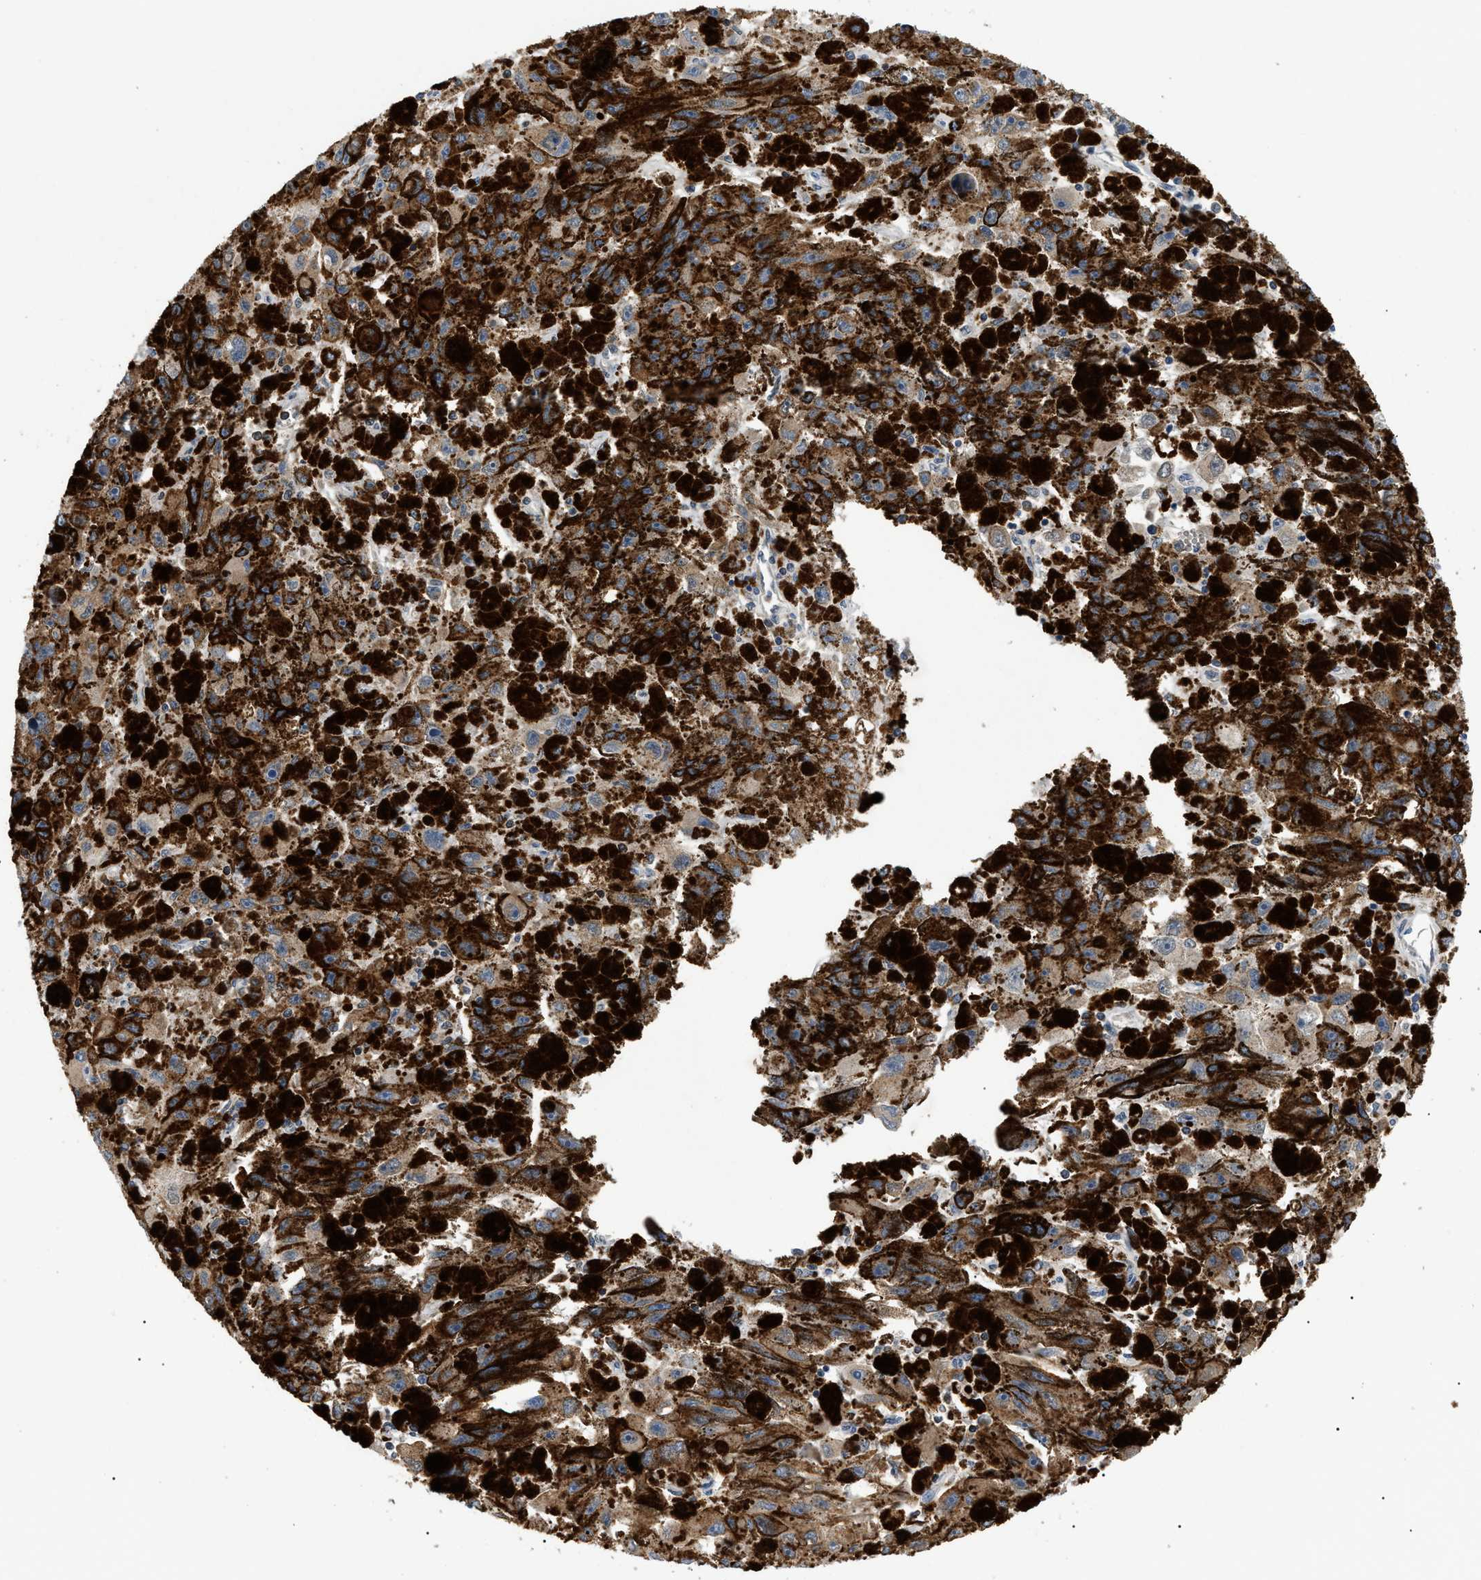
{"staining": {"intensity": "moderate", "quantity": ">75%", "location": "cytoplasmic/membranous"}, "tissue": "melanoma", "cell_type": "Tumor cells", "image_type": "cancer", "snomed": [{"axis": "morphology", "description": "Malignant melanoma, NOS"}, {"axis": "topography", "description": "Skin"}], "caption": "Brown immunohistochemical staining in human malignant melanoma shows moderate cytoplasmic/membranous positivity in approximately >75% of tumor cells.", "gene": "DERL1", "patient": {"sex": "female", "age": 104}}